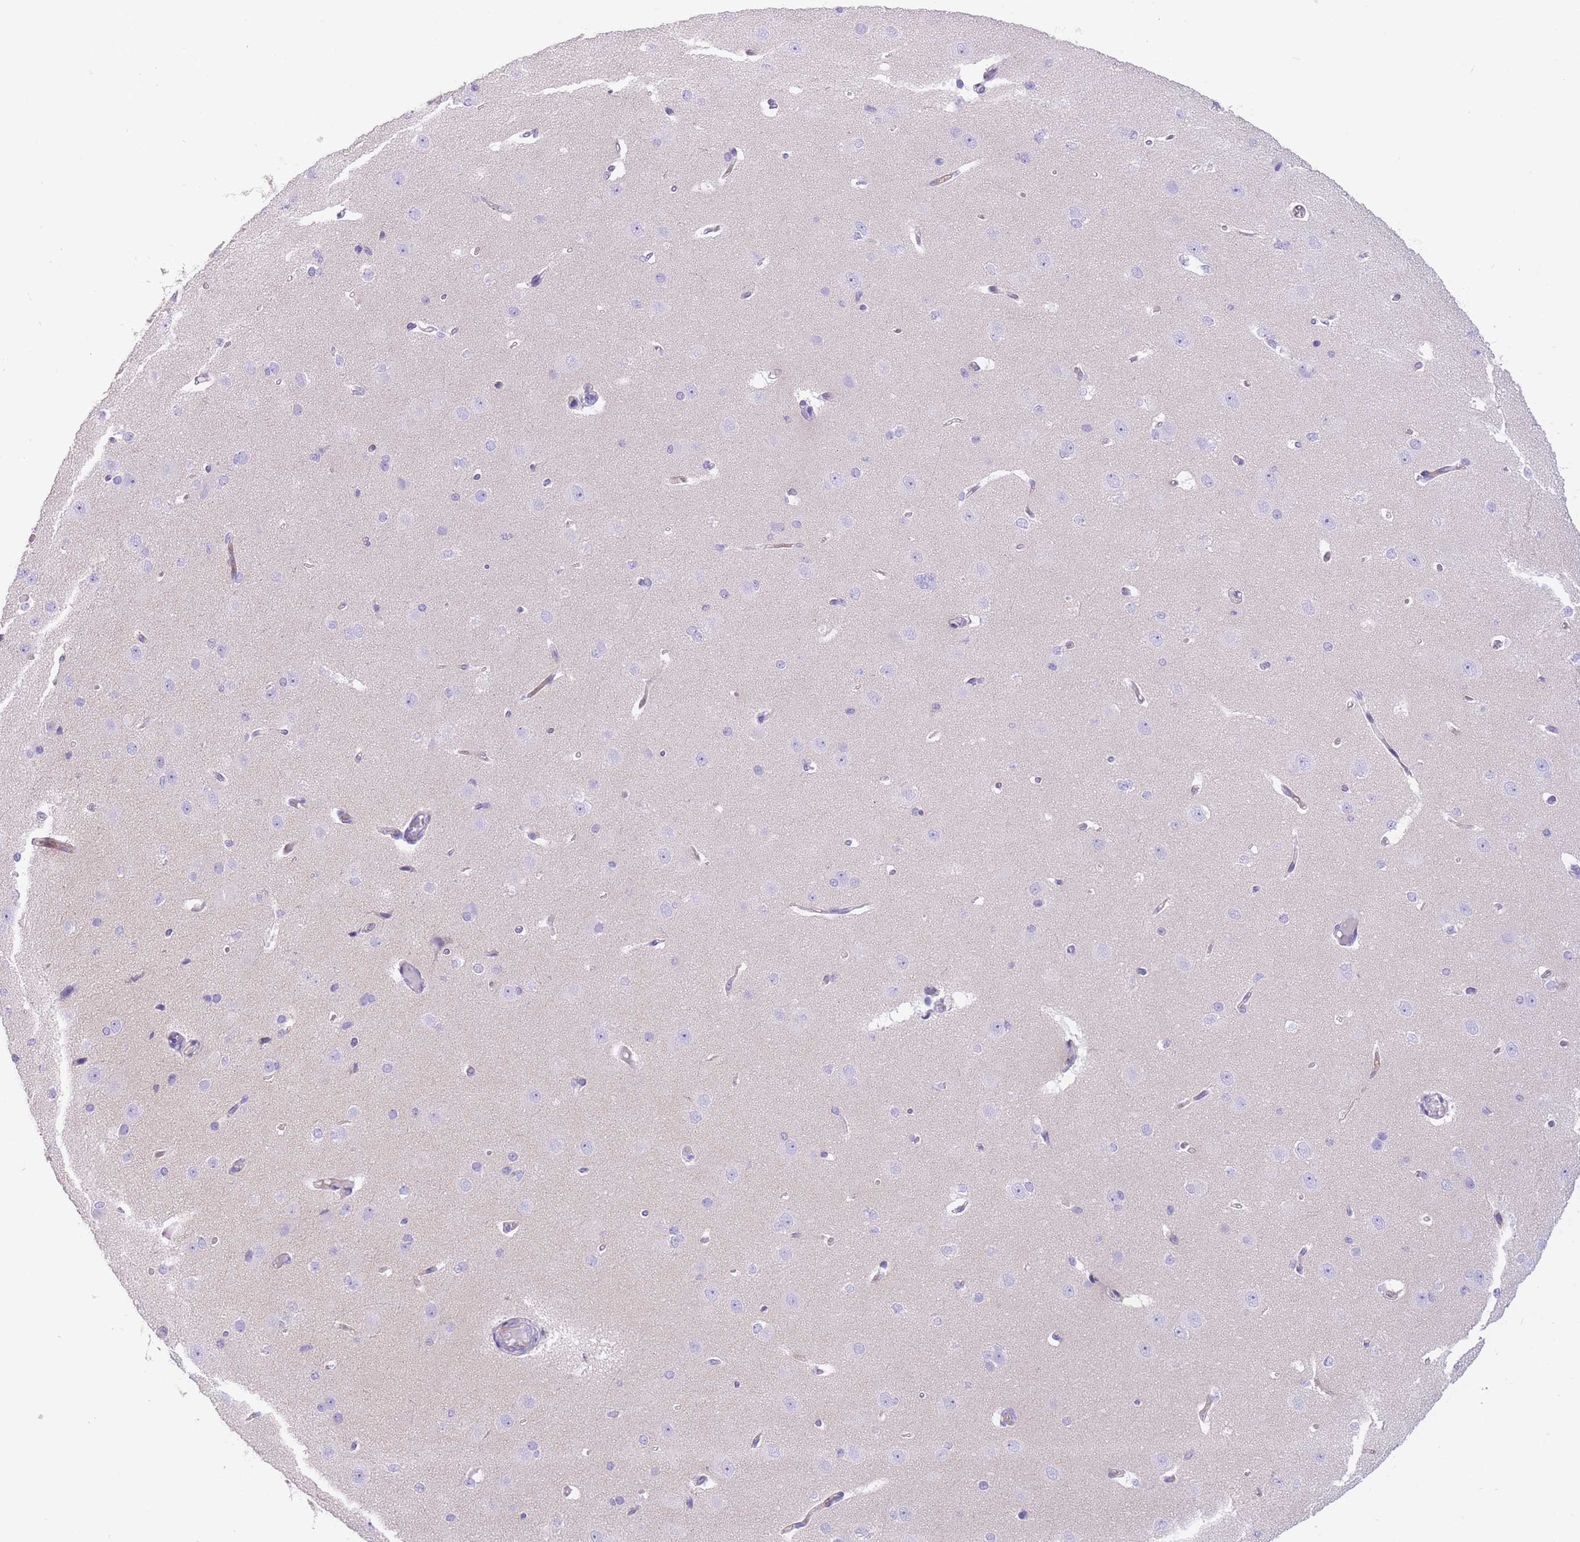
{"staining": {"intensity": "negative", "quantity": "none", "location": "none"}, "tissue": "cerebral cortex", "cell_type": "Endothelial cells", "image_type": "normal", "snomed": [{"axis": "morphology", "description": "Normal tissue, NOS"}, {"axis": "morphology", "description": "Inflammation, NOS"}, {"axis": "topography", "description": "Cerebral cortex"}], "caption": "The photomicrograph shows no significant positivity in endothelial cells of cerebral cortex.", "gene": "QTRT1", "patient": {"sex": "male", "age": 6}}